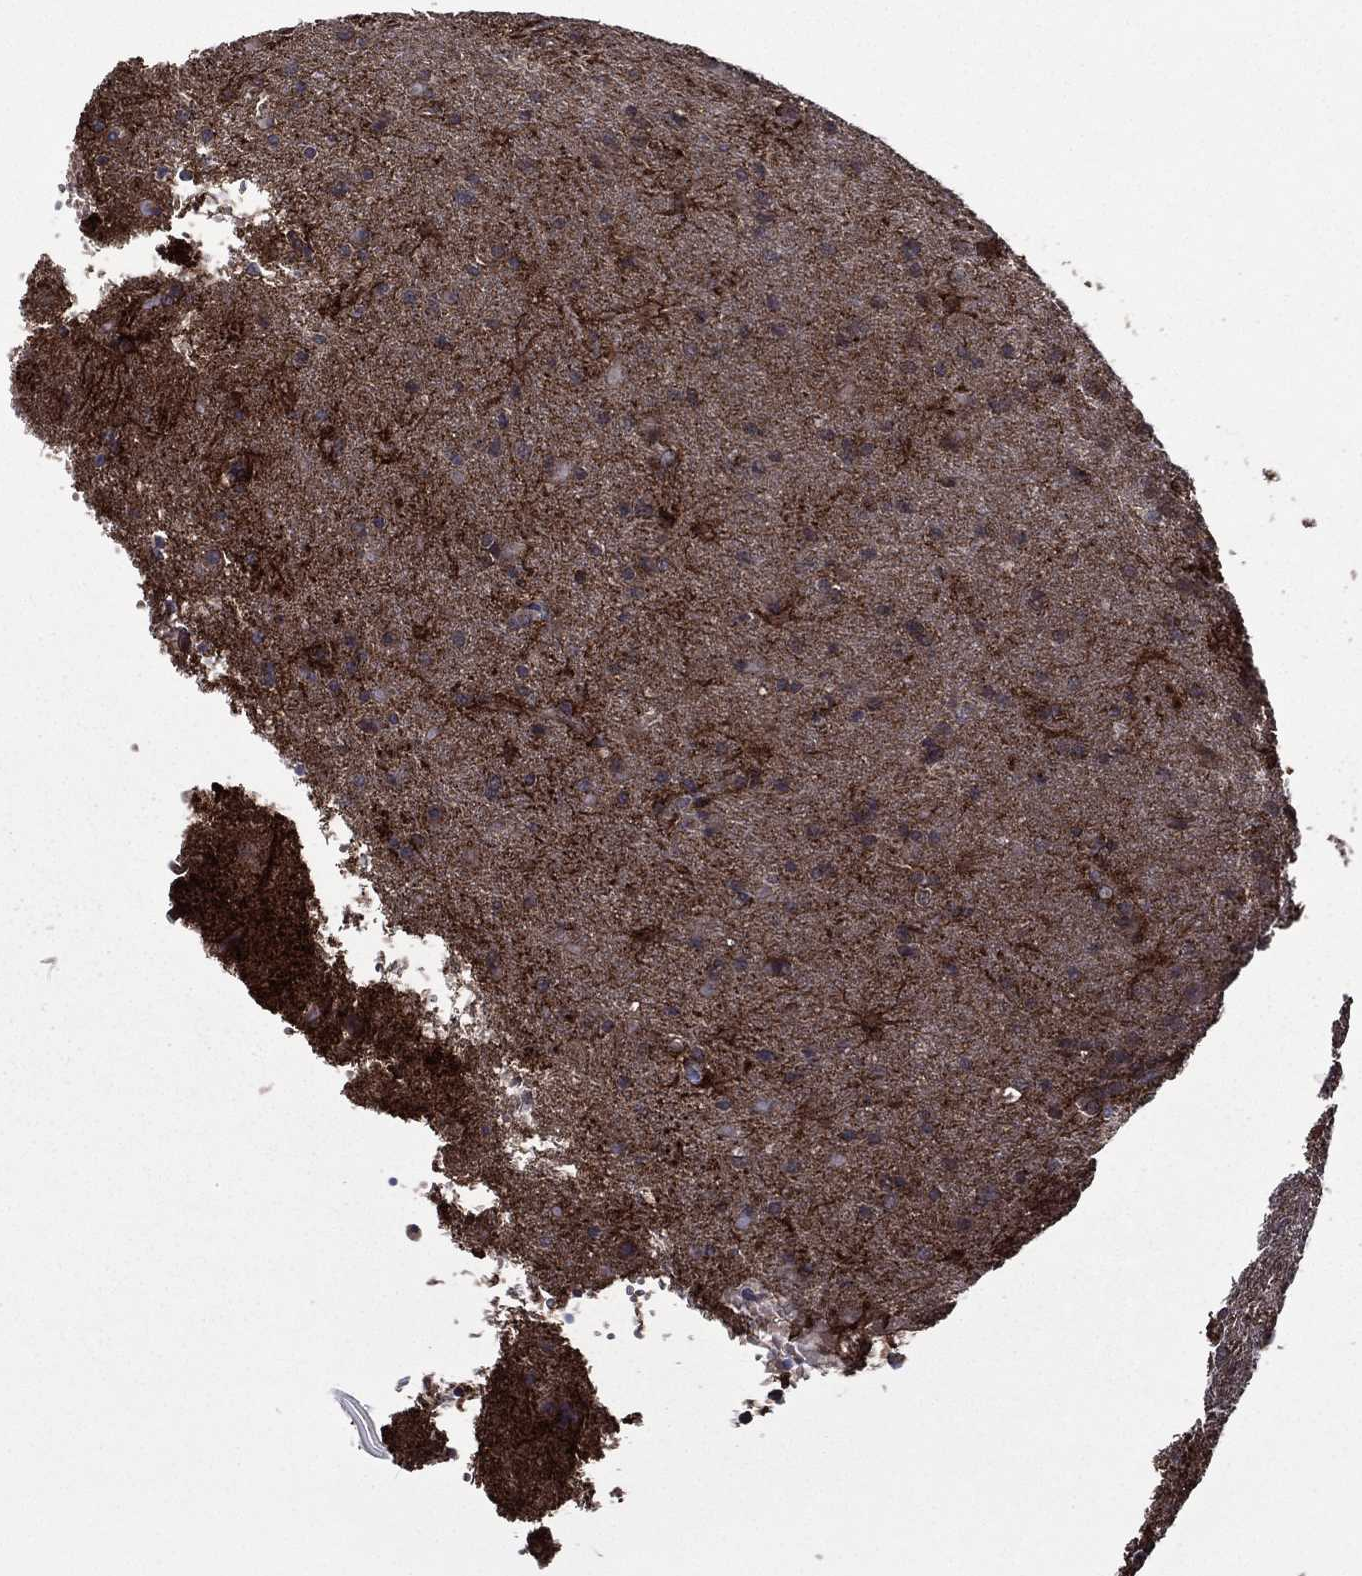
{"staining": {"intensity": "negative", "quantity": "none", "location": "none"}, "tissue": "glioma", "cell_type": "Tumor cells", "image_type": "cancer", "snomed": [{"axis": "morphology", "description": "Glioma, malignant, Low grade"}, {"axis": "topography", "description": "Brain"}], "caption": "This micrograph is of low-grade glioma (malignant) stained with IHC to label a protein in brown with the nuclei are counter-stained blue. There is no expression in tumor cells.", "gene": "PLPP3", "patient": {"sex": "male", "age": 58}}